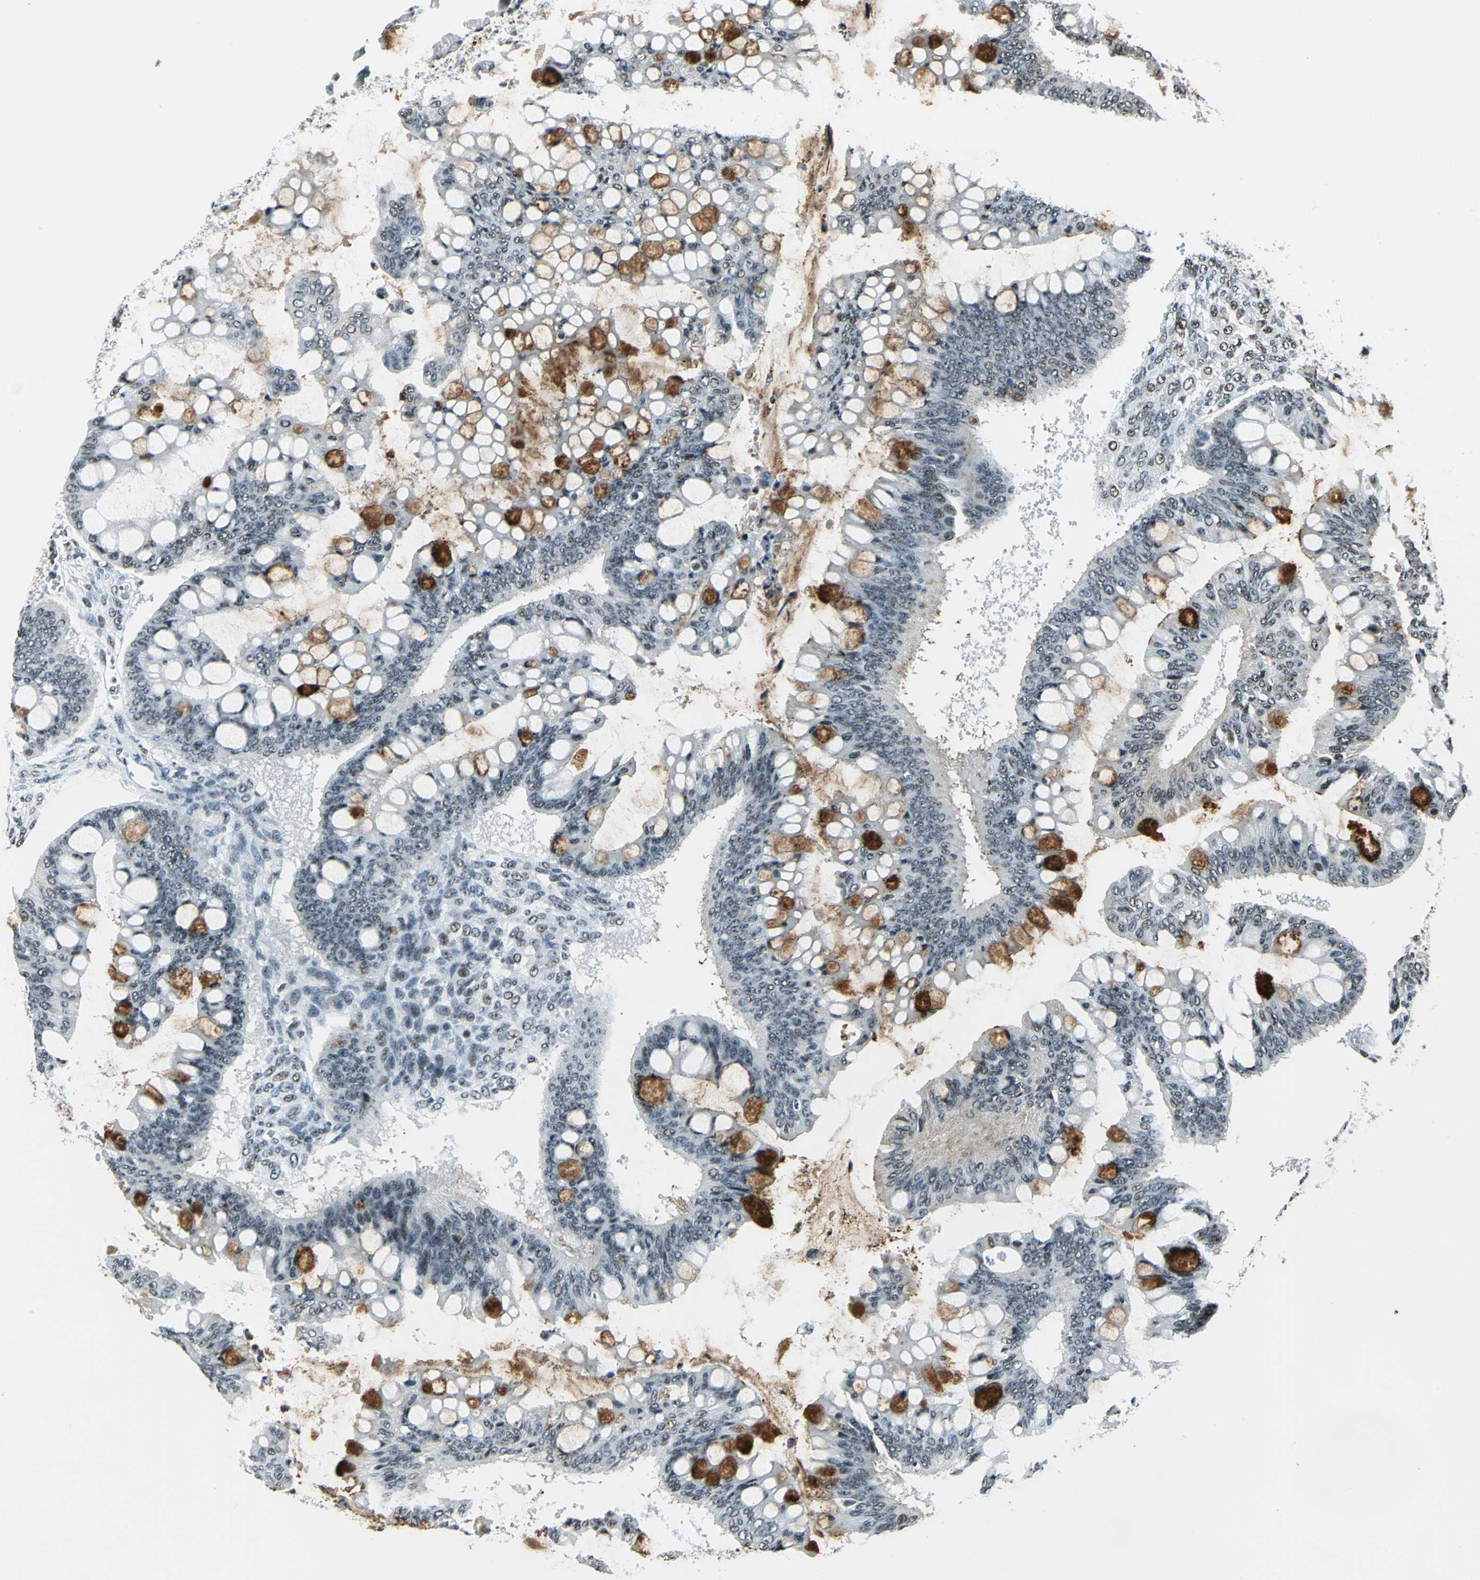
{"staining": {"intensity": "strong", "quantity": "25%-75%", "location": "cytoplasmic/membranous"}, "tissue": "ovarian cancer", "cell_type": "Tumor cells", "image_type": "cancer", "snomed": [{"axis": "morphology", "description": "Cystadenocarcinoma, mucinous, NOS"}, {"axis": "topography", "description": "Ovary"}], "caption": "There is high levels of strong cytoplasmic/membranous positivity in tumor cells of ovarian cancer (mucinous cystadenocarcinoma), as demonstrated by immunohistochemical staining (brown color).", "gene": "KAT6B", "patient": {"sex": "female", "age": 73}}